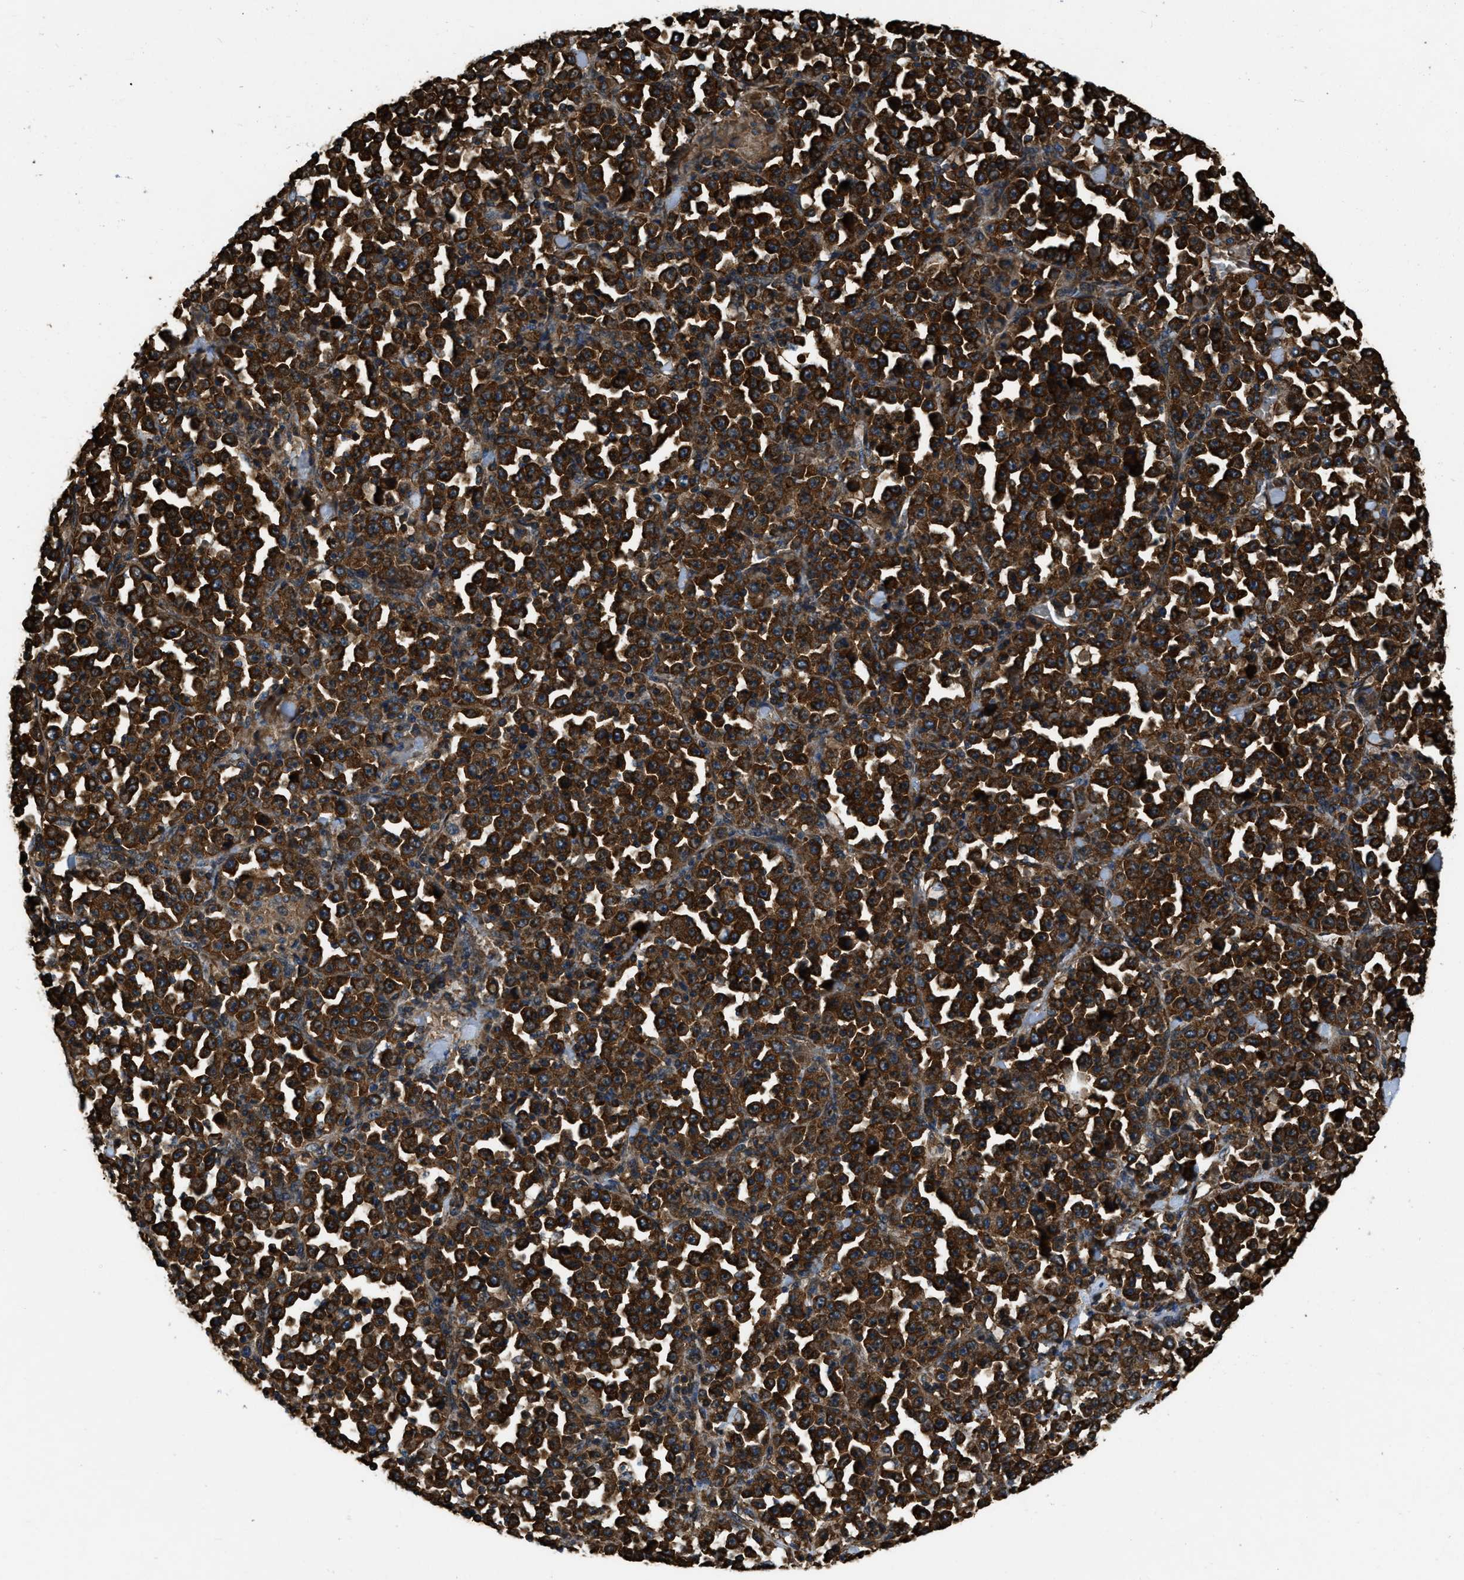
{"staining": {"intensity": "strong", "quantity": ">75%", "location": "cytoplasmic/membranous"}, "tissue": "stomach cancer", "cell_type": "Tumor cells", "image_type": "cancer", "snomed": [{"axis": "morphology", "description": "Normal tissue, NOS"}, {"axis": "morphology", "description": "Adenocarcinoma, NOS"}, {"axis": "topography", "description": "Stomach, upper"}, {"axis": "topography", "description": "Stomach"}], "caption": "Human stomach cancer (adenocarcinoma) stained with a brown dye shows strong cytoplasmic/membranous positive expression in about >75% of tumor cells.", "gene": "YARS1", "patient": {"sex": "male", "age": 59}}